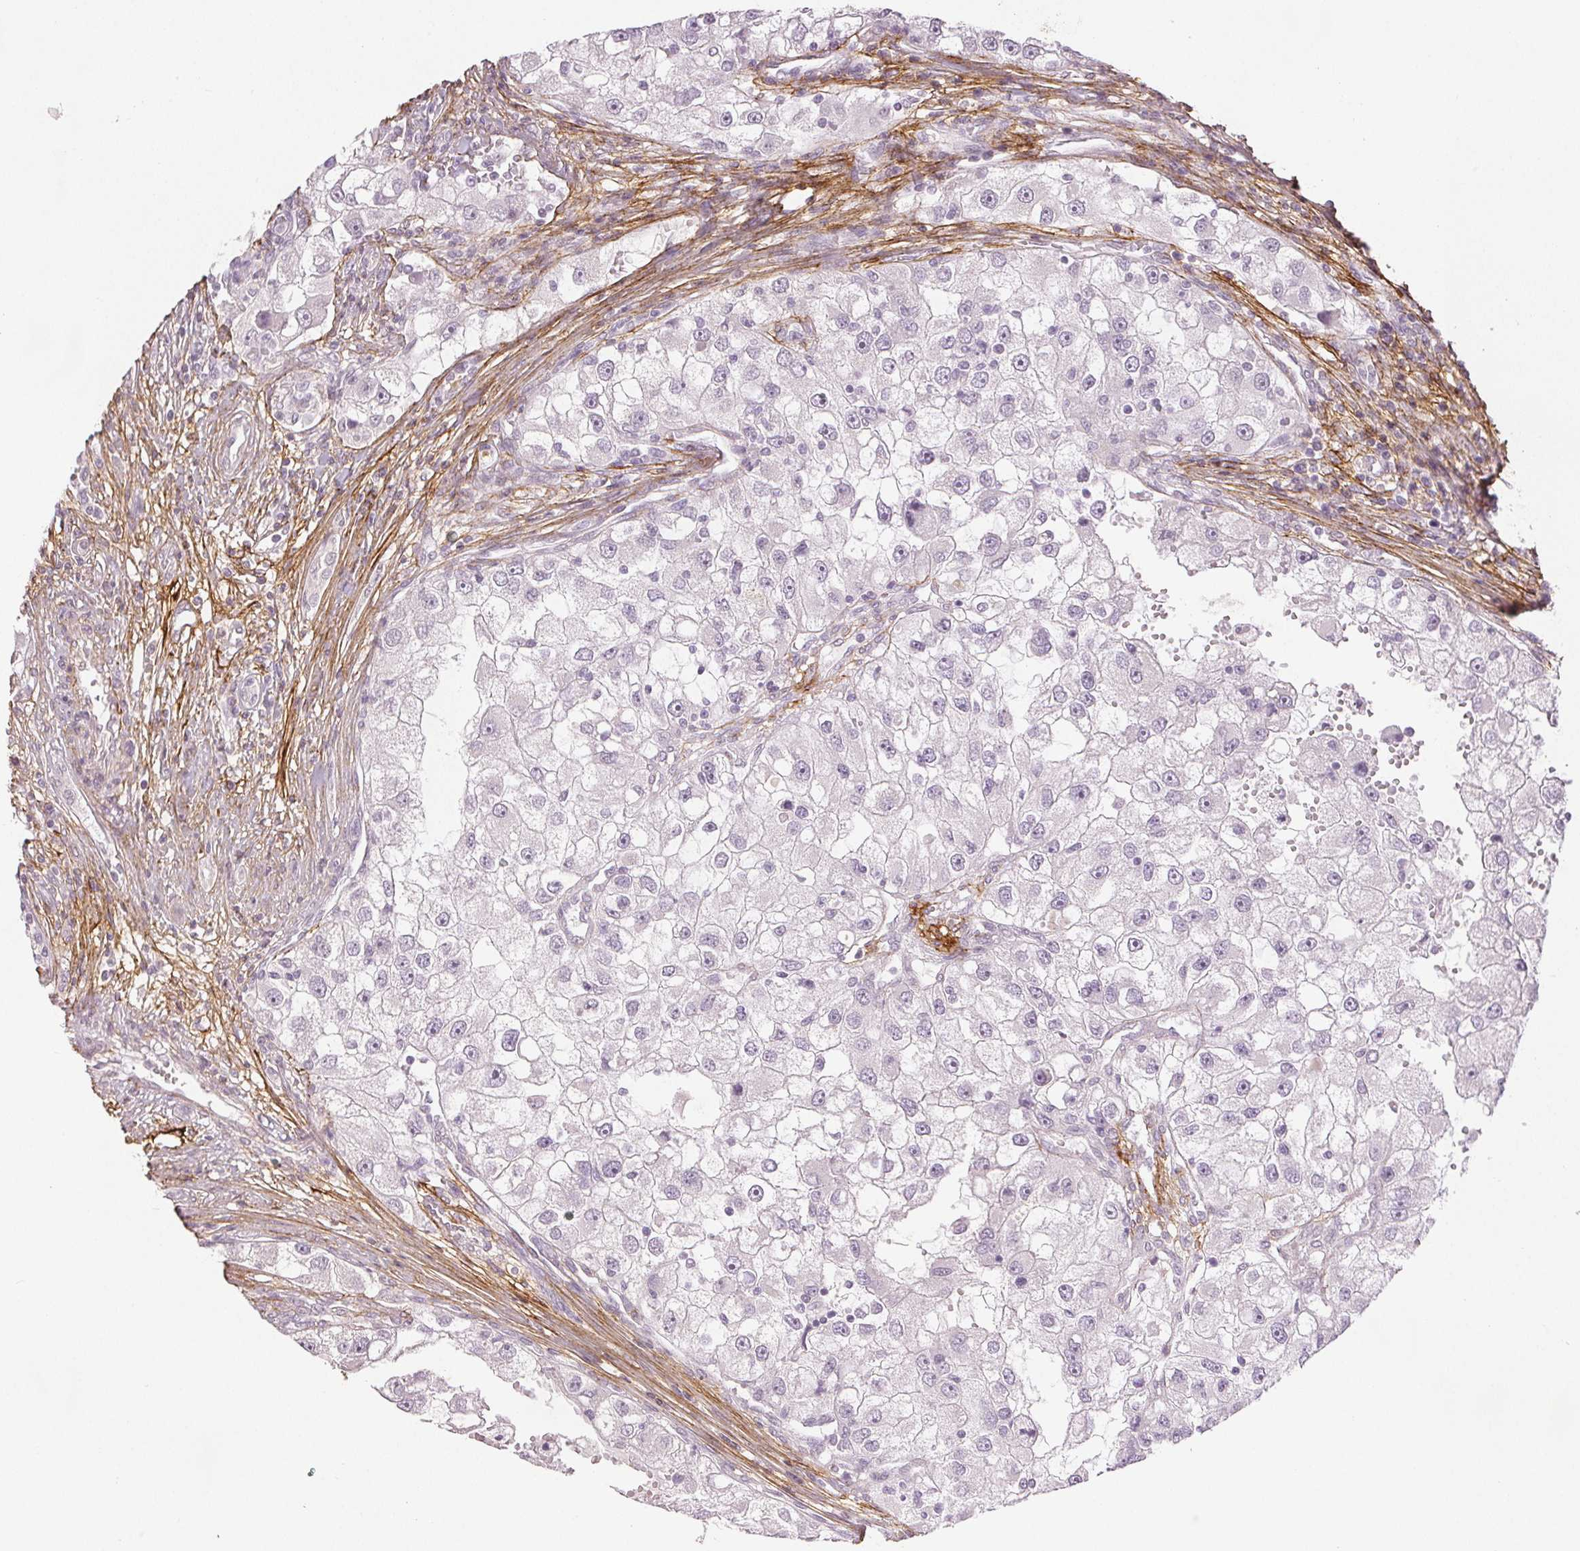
{"staining": {"intensity": "negative", "quantity": "none", "location": "none"}, "tissue": "renal cancer", "cell_type": "Tumor cells", "image_type": "cancer", "snomed": [{"axis": "morphology", "description": "Adenocarcinoma, NOS"}, {"axis": "topography", "description": "Kidney"}], "caption": "Adenocarcinoma (renal) stained for a protein using immunohistochemistry demonstrates no staining tumor cells.", "gene": "FBN1", "patient": {"sex": "male", "age": 63}}